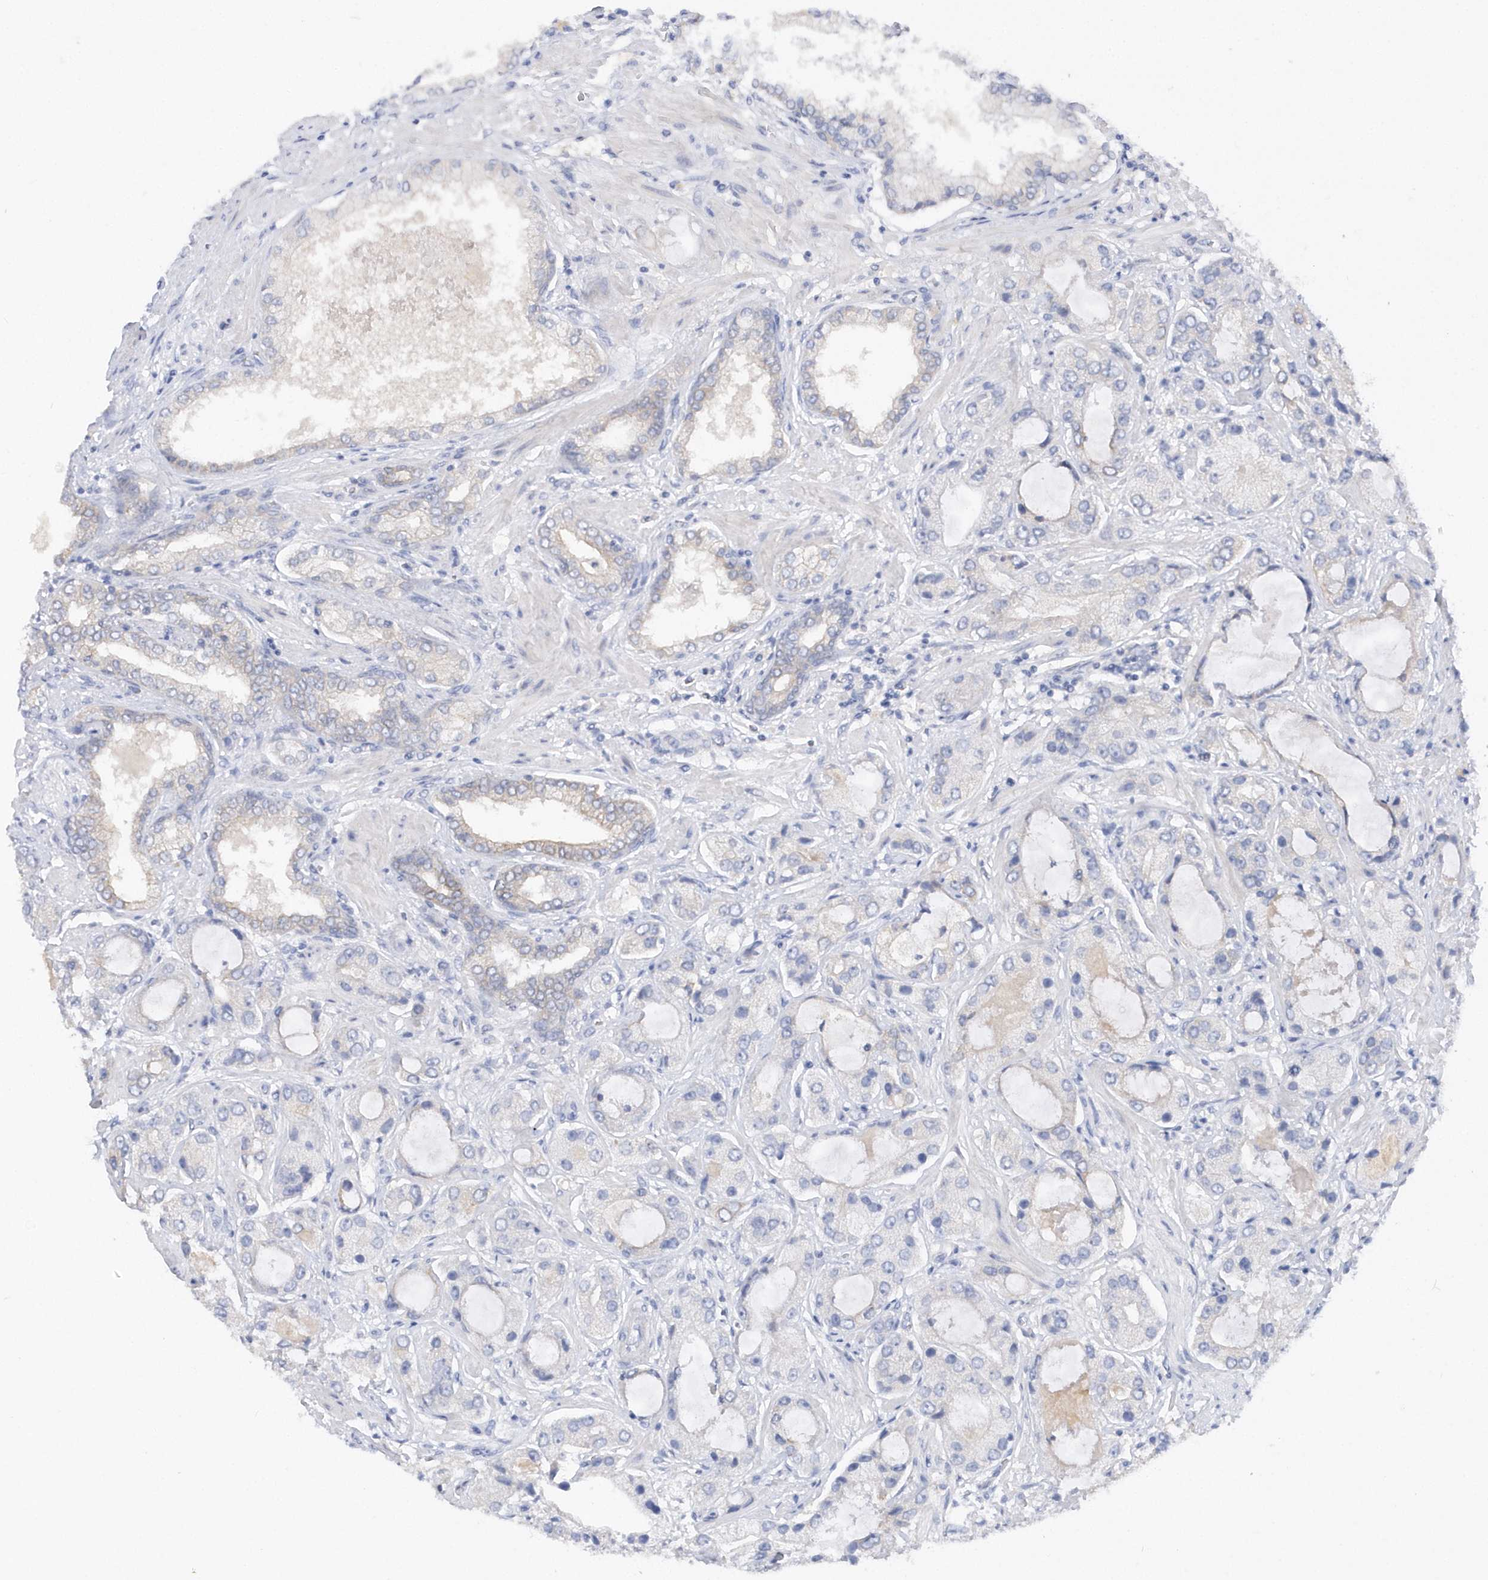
{"staining": {"intensity": "negative", "quantity": "none", "location": "none"}, "tissue": "prostate cancer", "cell_type": "Tumor cells", "image_type": "cancer", "snomed": [{"axis": "morphology", "description": "Adenocarcinoma, High grade"}, {"axis": "topography", "description": "Prostate"}], "caption": "The micrograph displays no staining of tumor cells in prostate cancer (high-grade adenocarcinoma). (DAB (3,3'-diaminobenzidine) immunohistochemistry, high magnification).", "gene": "RPE", "patient": {"sex": "male", "age": 59}}